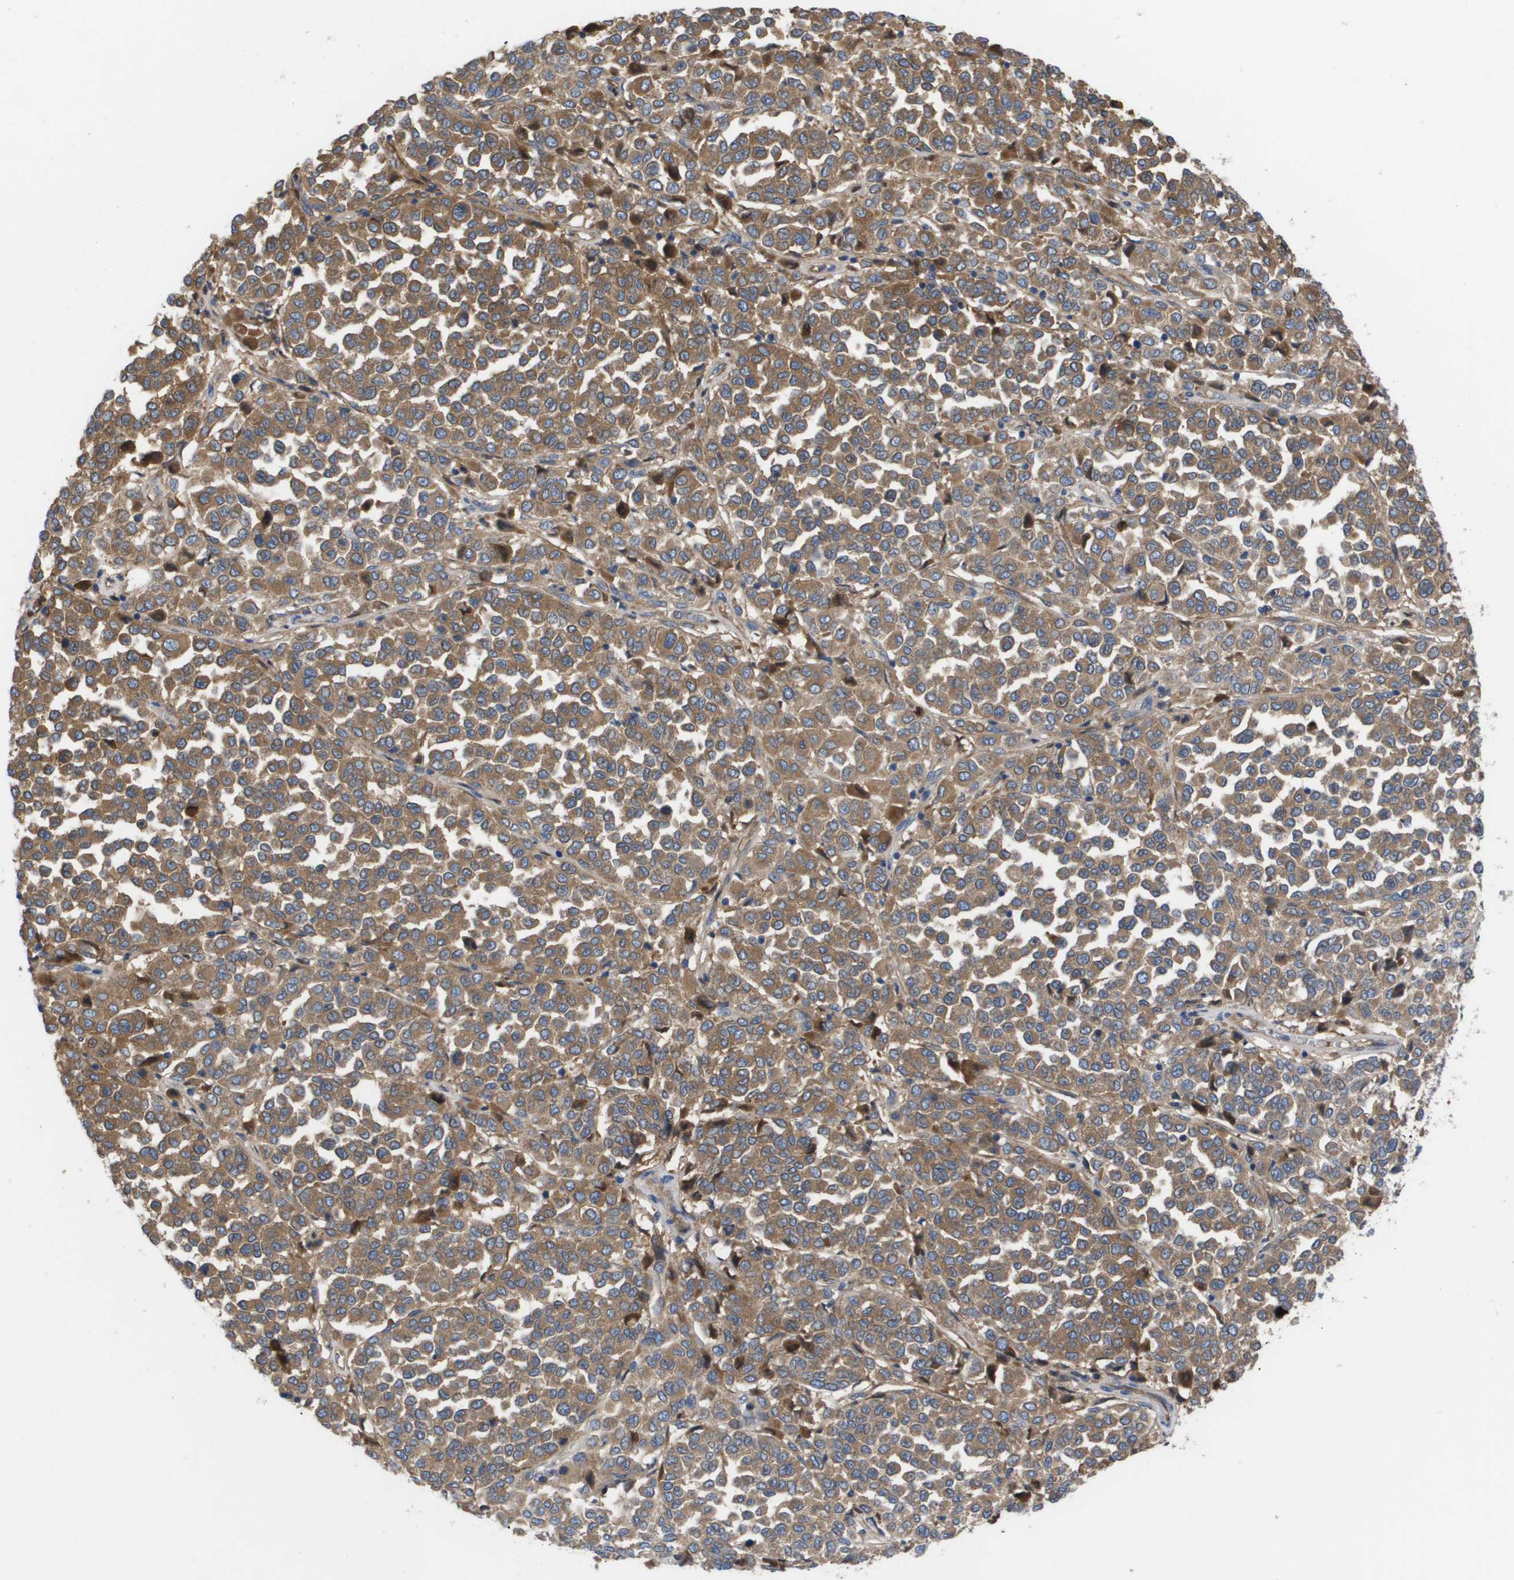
{"staining": {"intensity": "moderate", "quantity": ">75%", "location": "cytoplasmic/membranous"}, "tissue": "melanoma", "cell_type": "Tumor cells", "image_type": "cancer", "snomed": [{"axis": "morphology", "description": "Malignant melanoma, Metastatic site"}, {"axis": "topography", "description": "Pancreas"}], "caption": "Human melanoma stained for a protein (brown) displays moderate cytoplasmic/membranous positive staining in approximately >75% of tumor cells.", "gene": "SERPINA6", "patient": {"sex": "female", "age": 30}}